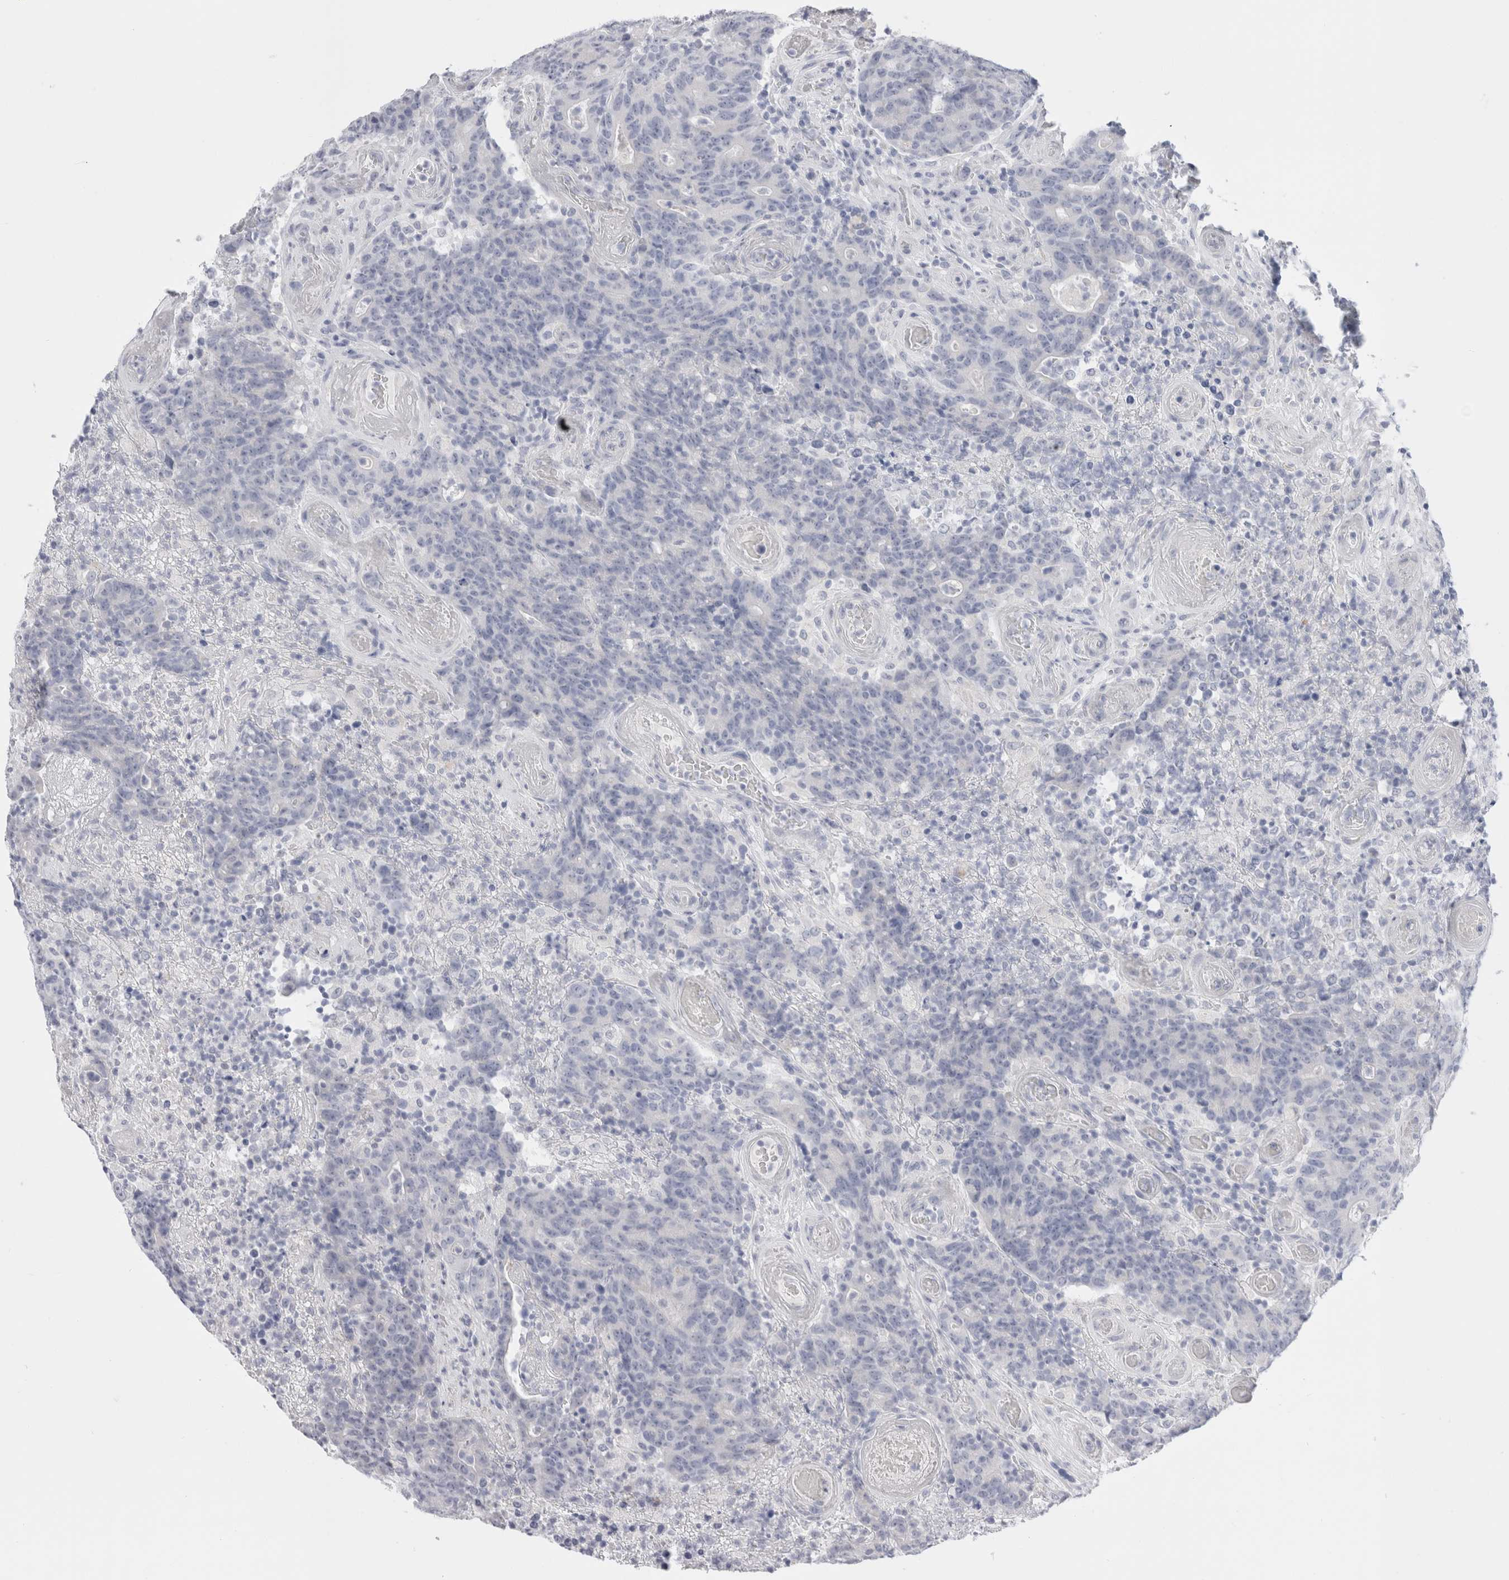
{"staining": {"intensity": "negative", "quantity": "none", "location": "none"}, "tissue": "colorectal cancer", "cell_type": "Tumor cells", "image_type": "cancer", "snomed": [{"axis": "morphology", "description": "Normal tissue, NOS"}, {"axis": "morphology", "description": "Adenocarcinoma, NOS"}, {"axis": "topography", "description": "Colon"}], "caption": "Tumor cells are negative for protein expression in human adenocarcinoma (colorectal). (IHC, brightfield microscopy, high magnification).", "gene": "MUC15", "patient": {"sex": "female", "age": 75}}